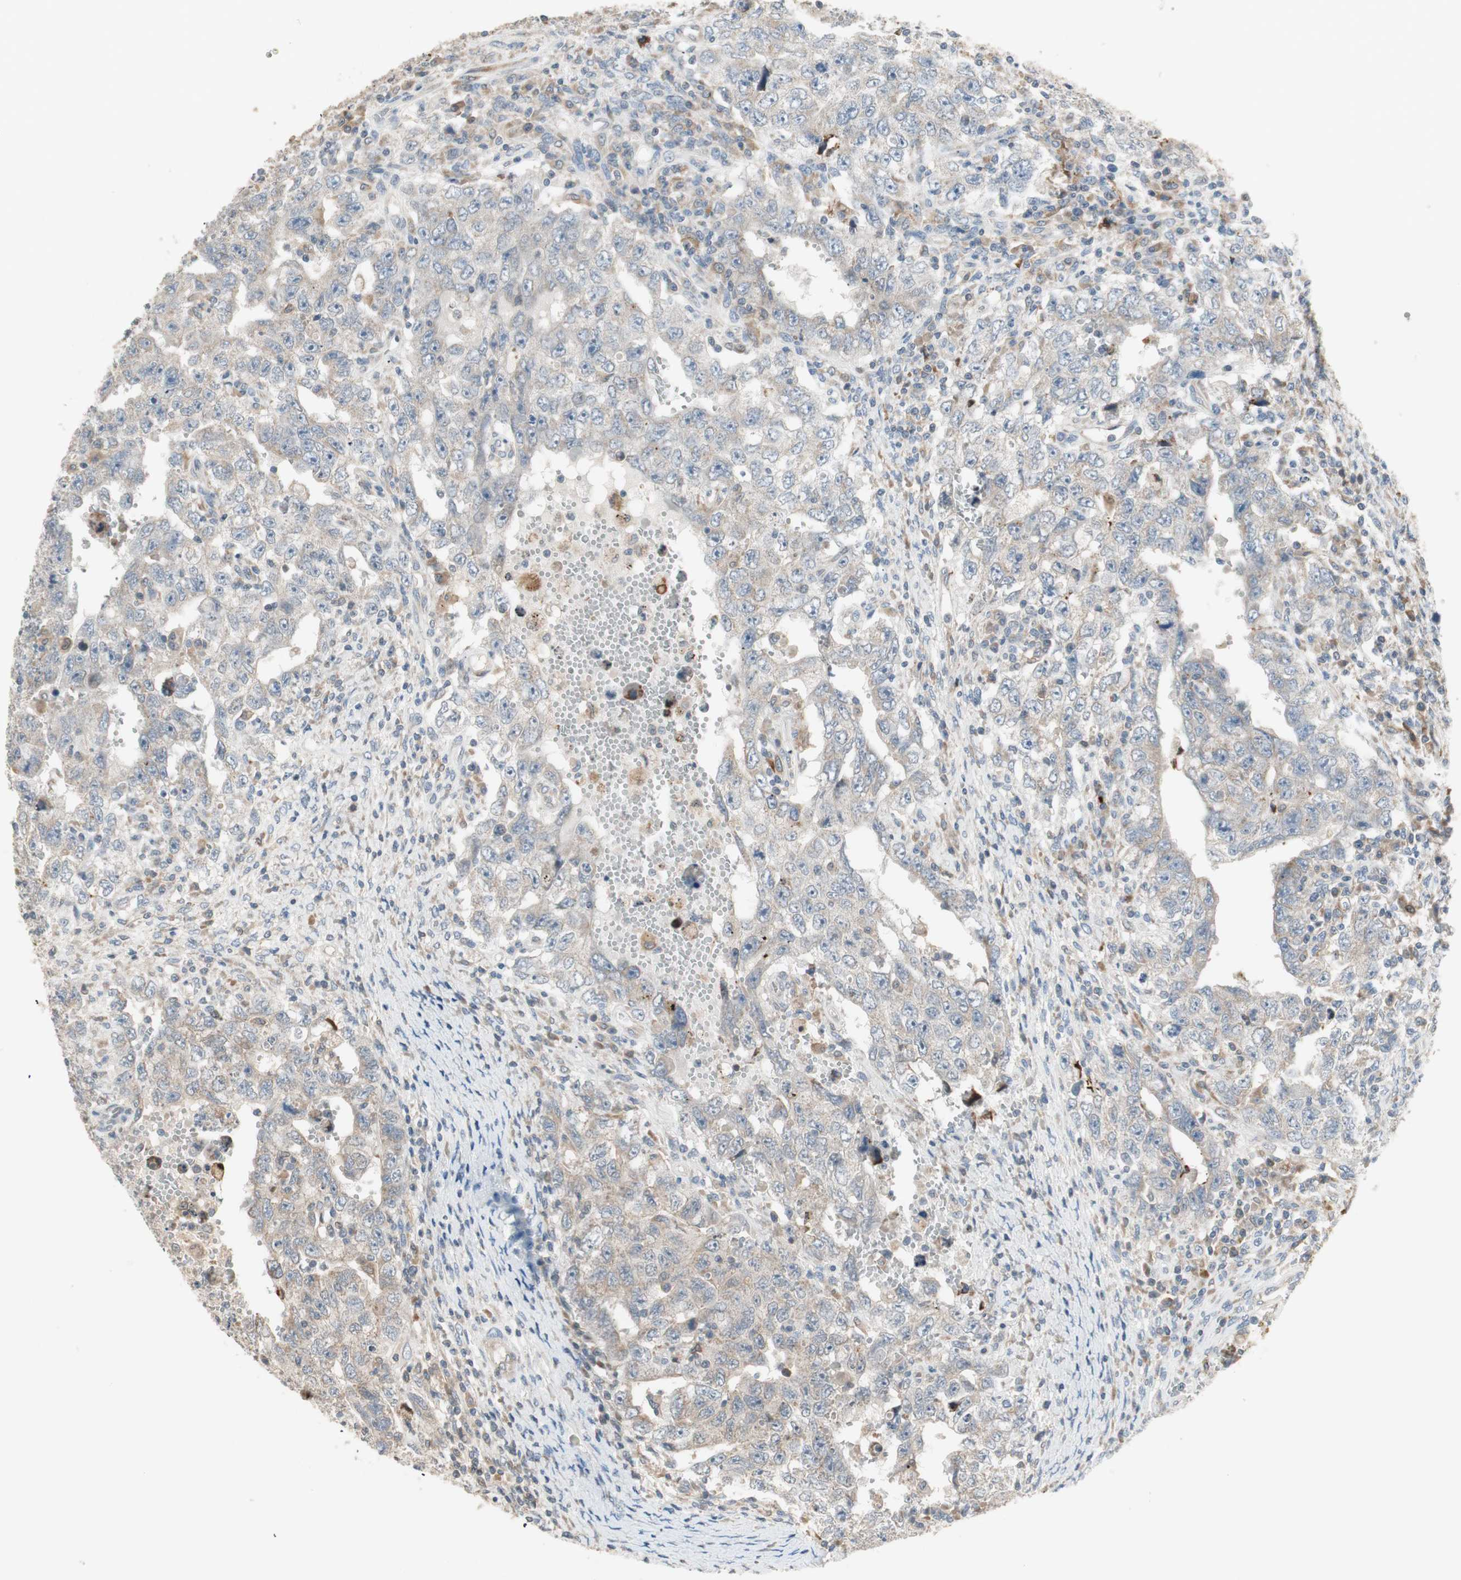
{"staining": {"intensity": "weak", "quantity": "<25%", "location": "cytoplasmic/membranous"}, "tissue": "testis cancer", "cell_type": "Tumor cells", "image_type": "cancer", "snomed": [{"axis": "morphology", "description": "Carcinoma, Embryonal, NOS"}, {"axis": "topography", "description": "Testis"}], "caption": "Image shows no significant protein staining in tumor cells of testis cancer (embryonal carcinoma).", "gene": "SFRP1", "patient": {"sex": "male", "age": 26}}